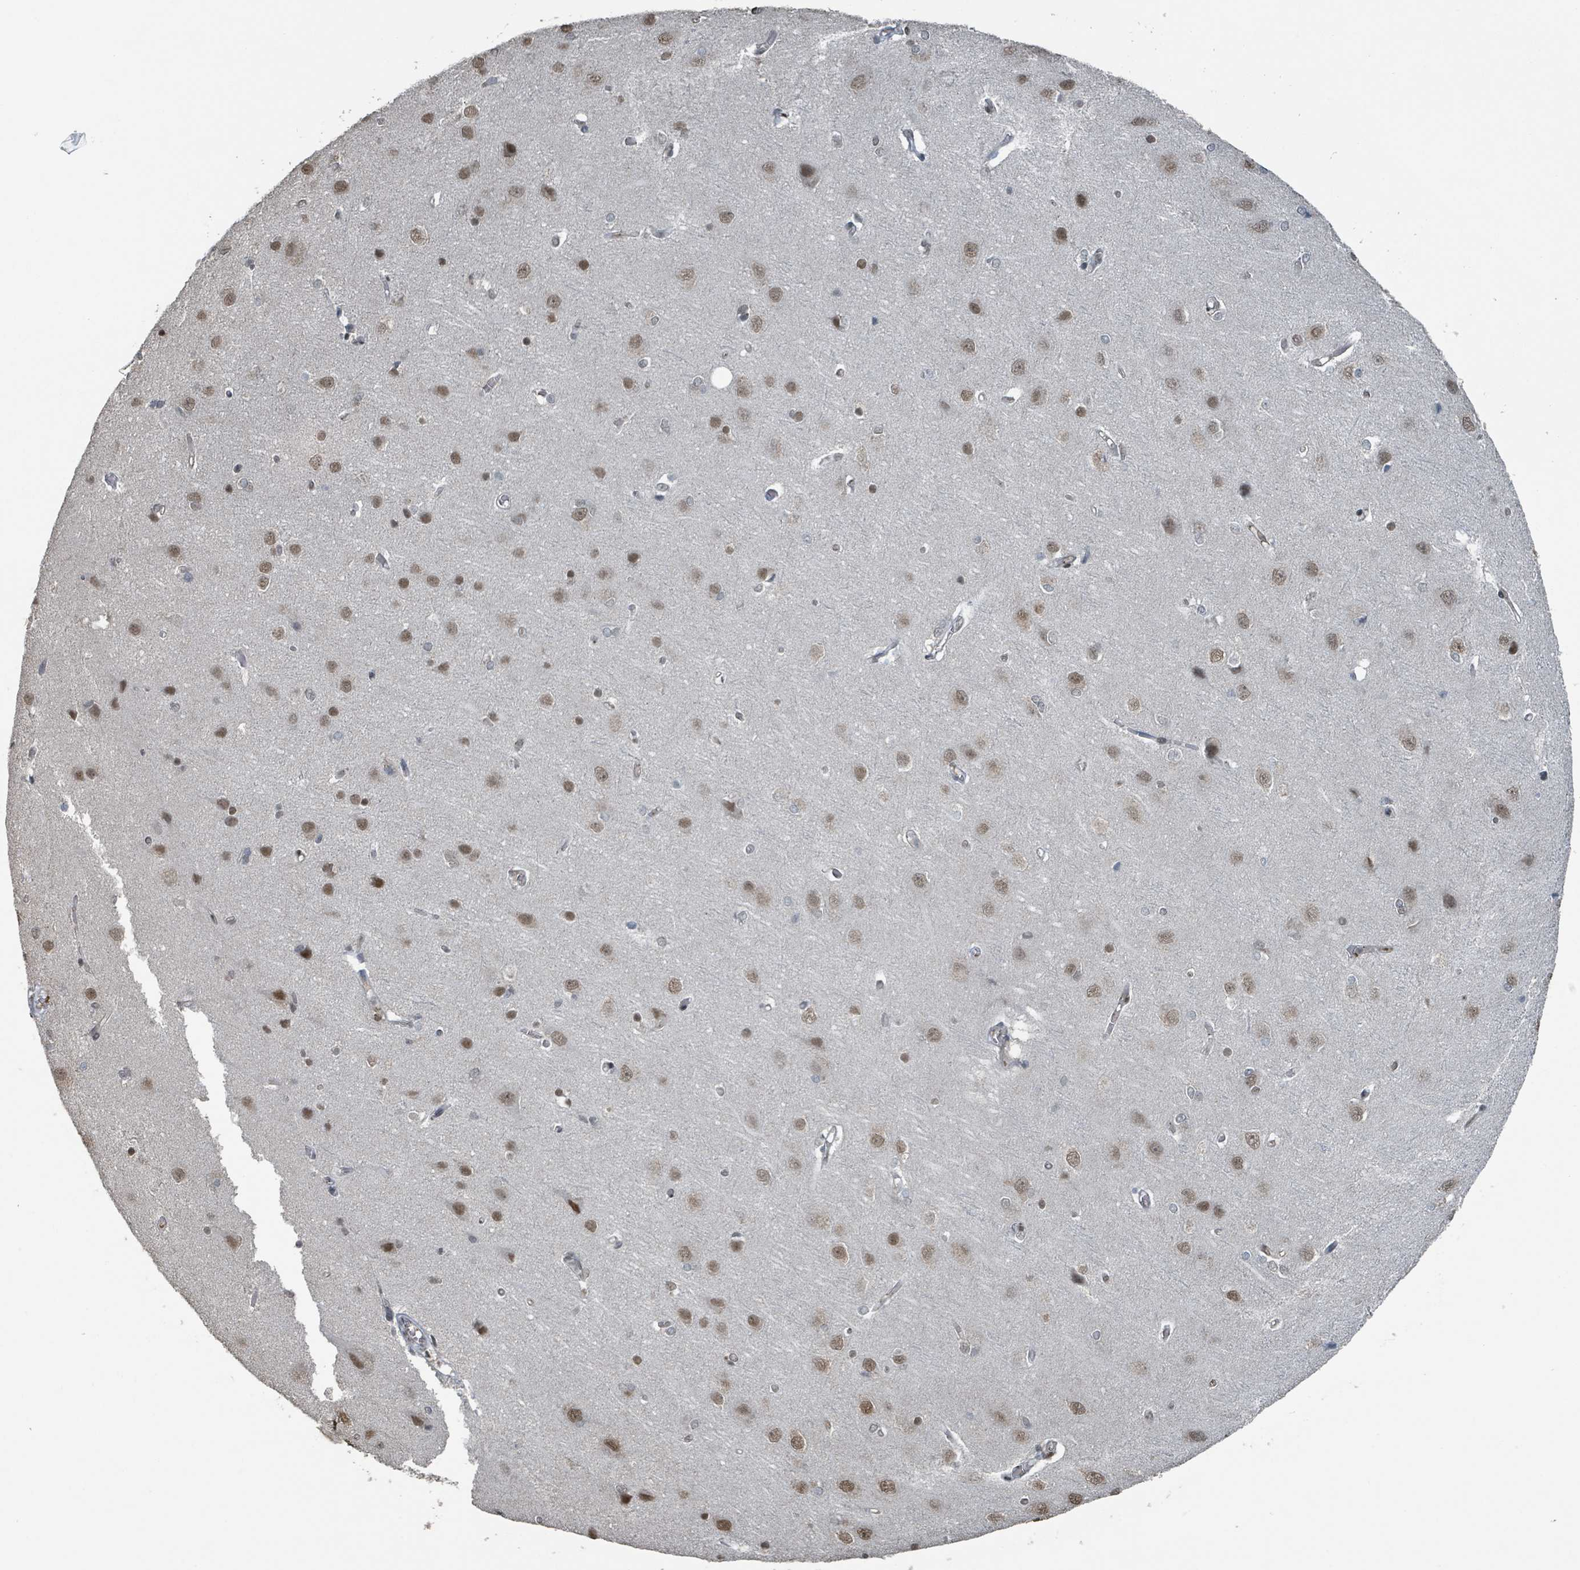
{"staining": {"intensity": "weak", "quantity": "25%-75%", "location": "nuclear"}, "tissue": "cerebral cortex", "cell_type": "Endothelial cells", "image_type": "normal", "snomed": [{"axis": "morphology", "description": "Normal tissue, NOS"}, {"axis": "topography", "description": "Cerebral cortex"}], "caption": "IHC (DAB (3,3'-diaminobenzidine)) staining of normal human cerebral cortex exhibits weak nuclear protein expression in about 25%-75% of endothelial cells.", "gene": "PHIP", "patient": {"sex": "male", "age": 37}}